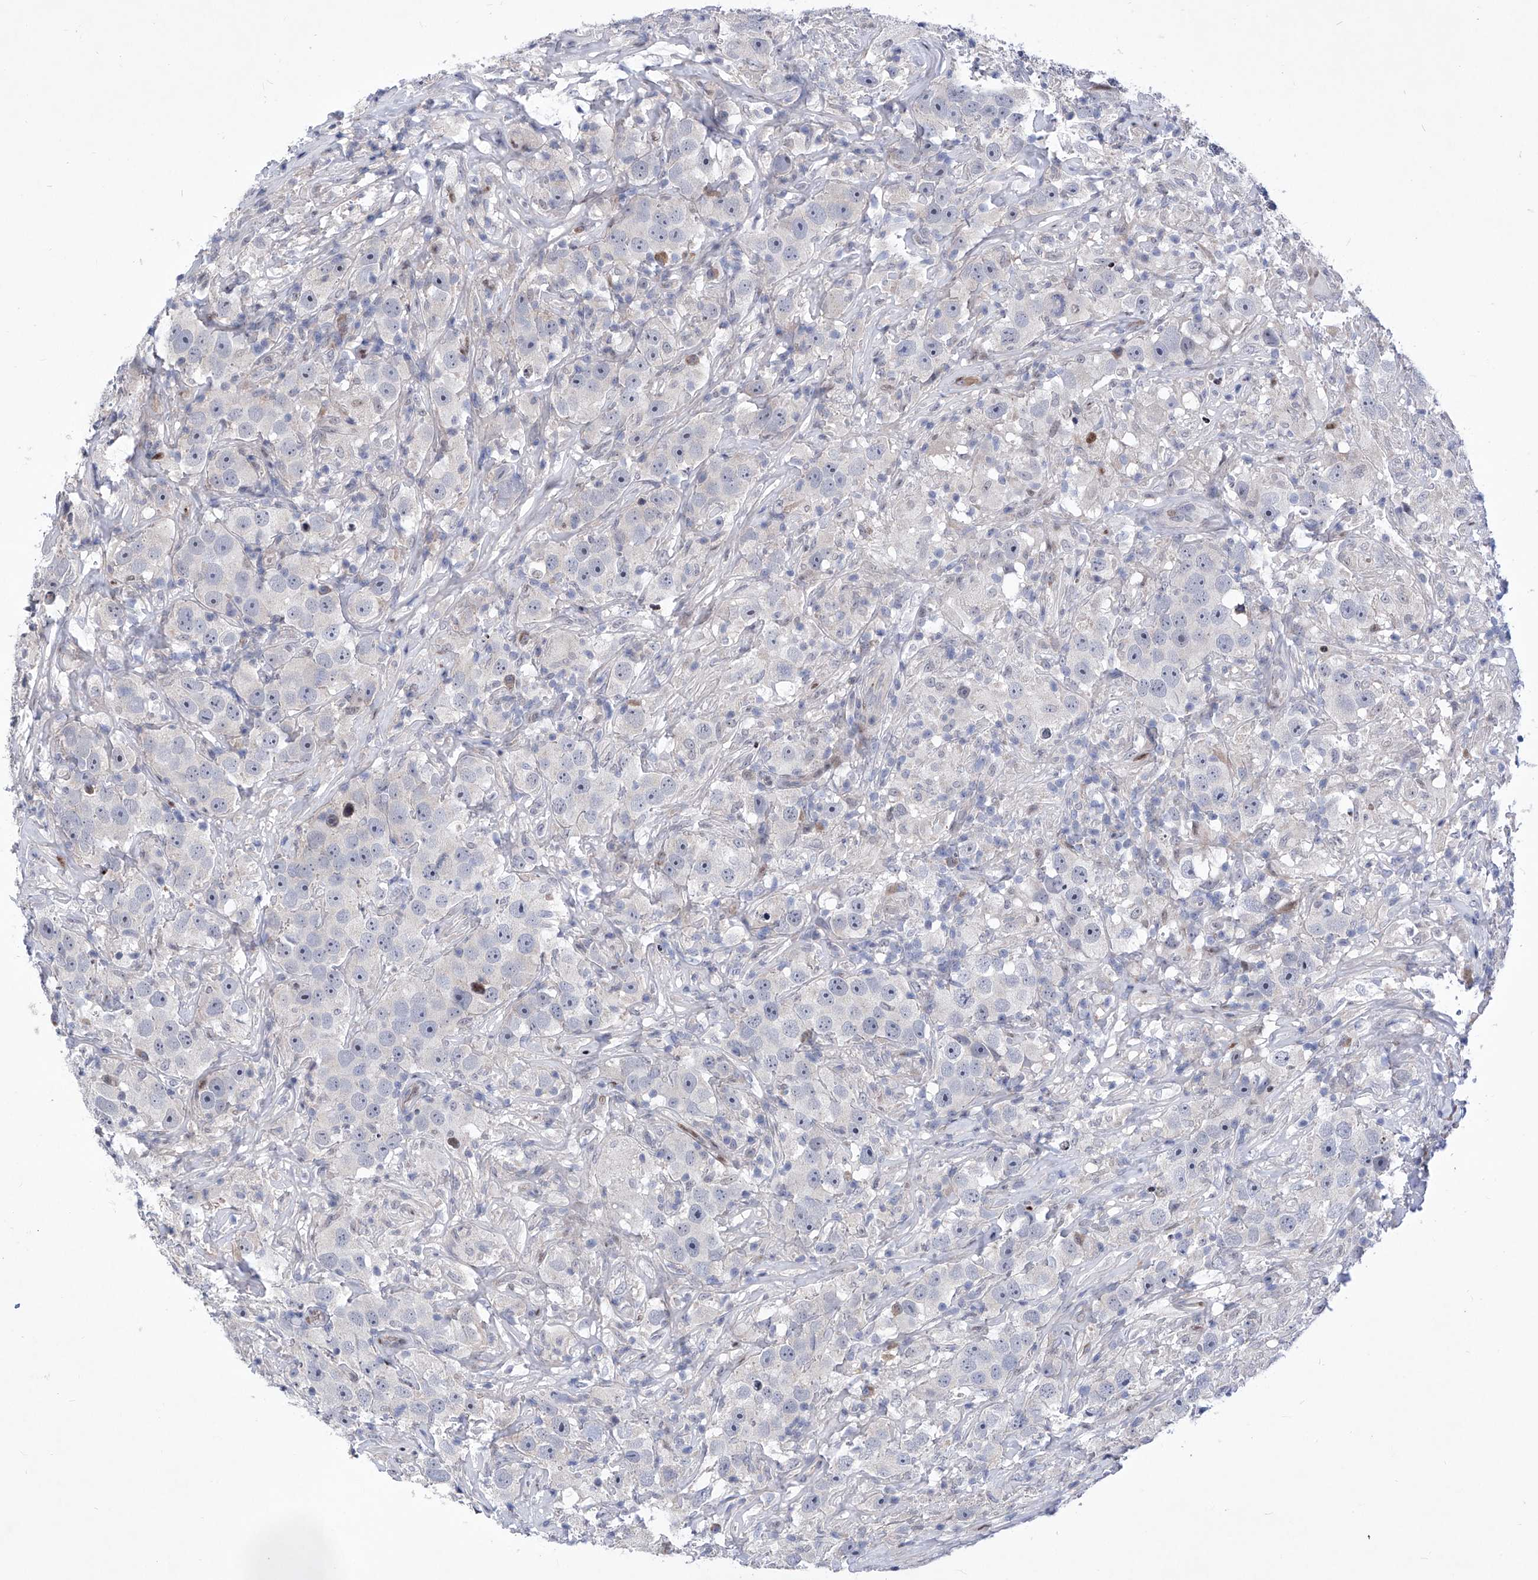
{"staining": {"intensity": "negative", "quantity": "none", "location": "none"}, "tissue": "testis cancer", "cell_type": "Tumor cells", "image_type": "cancer", "snomed": [{"axis": "morphology", "description": "Seminoma, NOS"}, {"axis": "topography", "description": "Testis"}], "caption": "An image of seminoma (testis) stained for a protein exhibits no brown staining in tumor cells.", "gene": "NUFIP1", "patient": {"sex": "male", "age": 49}}